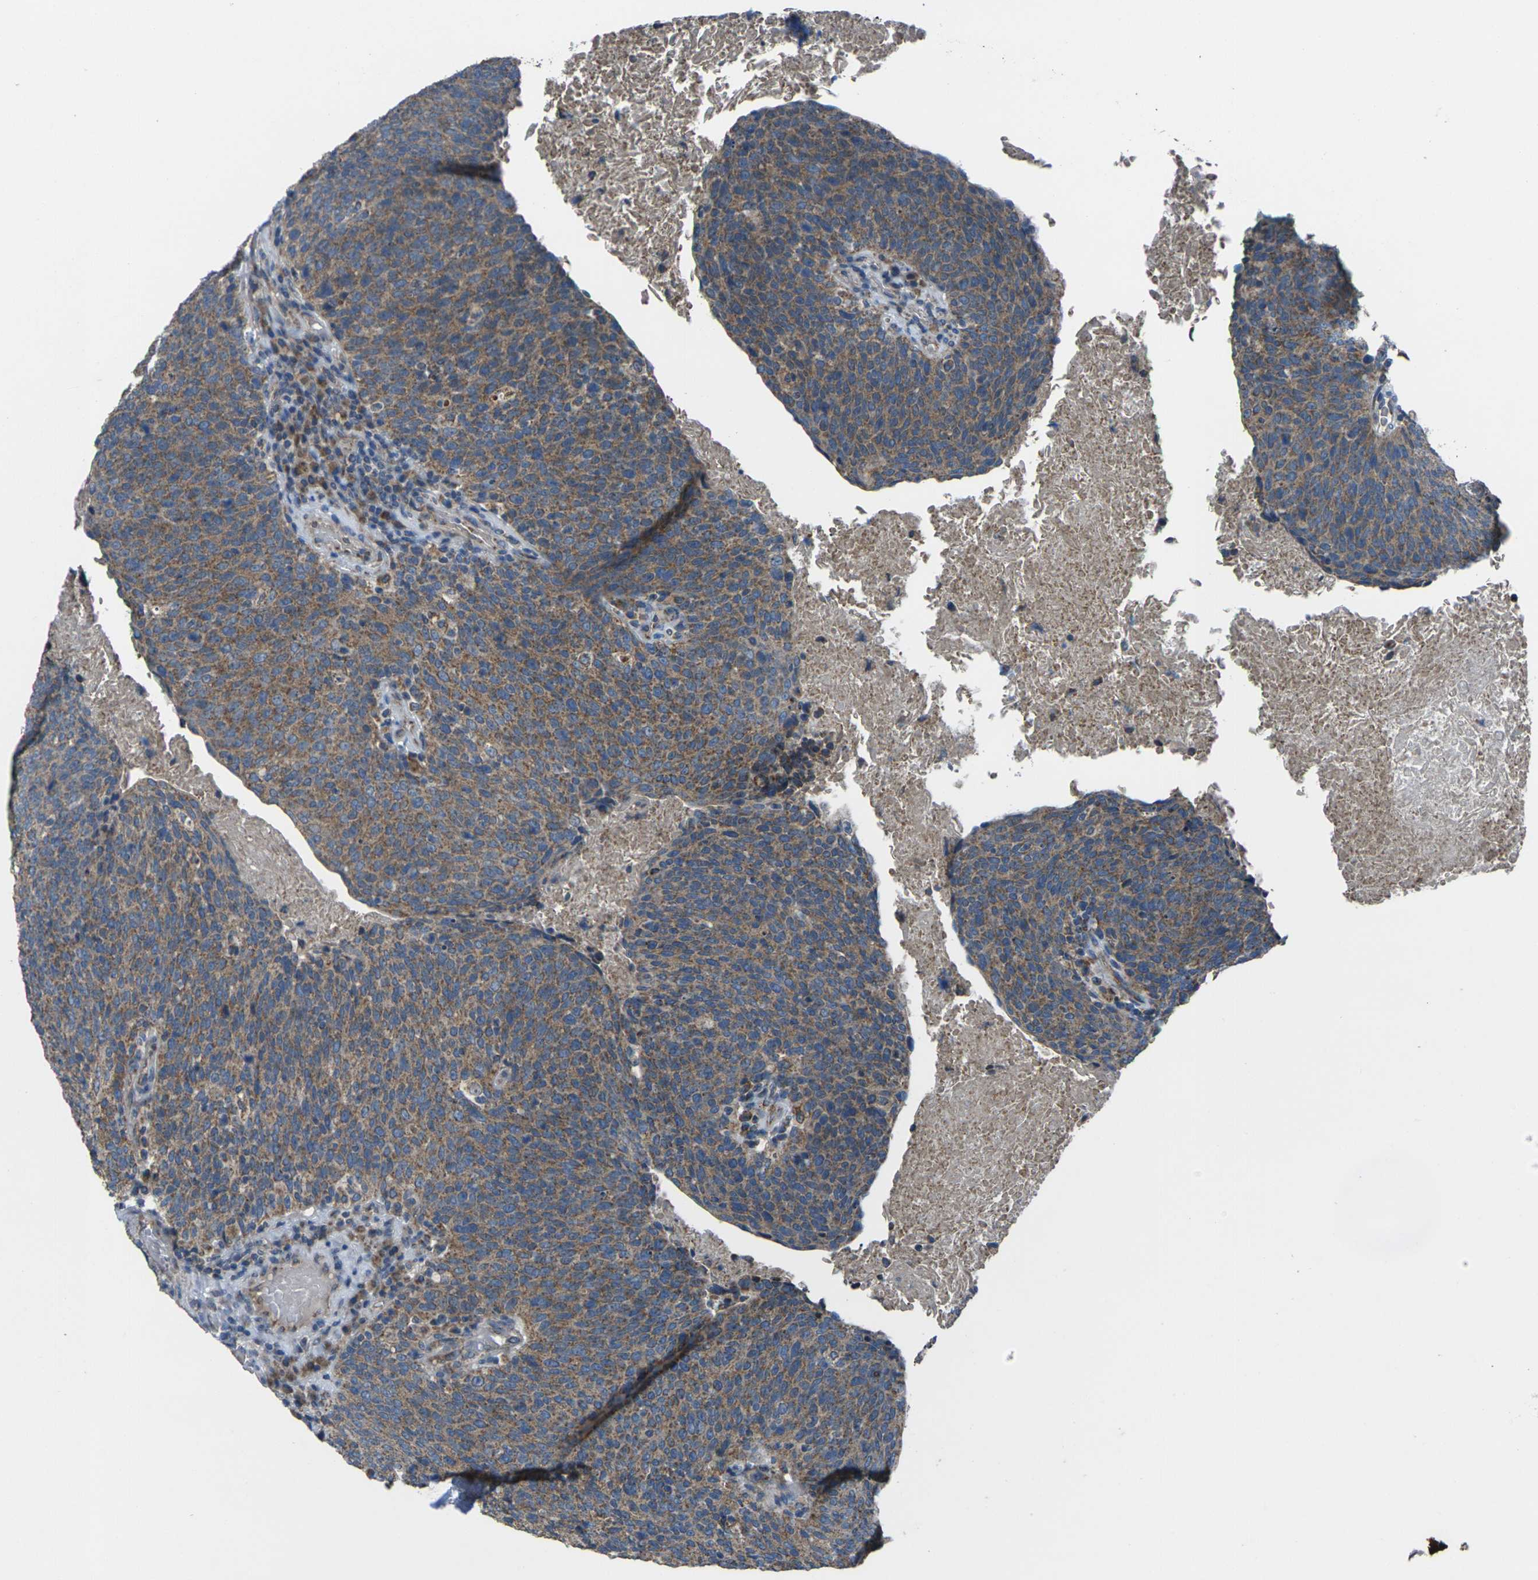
{"staining": {"intensity": "moderate", "quantity": ">75%", "location": "cytoplasmic/membranous"}, "tissue": "head and neck cancer", "cell_type": "Tumor cells", "image_type": "cancer", "snomed": [{"axis": "morphology", "description": "Squamous cell carcinoma, NOS"}, {"axis": "morphology", "description": "Squamous cell carcinoma, metastatic, NOS"}, {"axis": "topography", "description": "Lymph node"}, {"axis": "topography", "description": "Head-Neck"}], "caption": "Immunohistochemical staining of human squamous cell carcinoma (head and neck) displays medium levels of moderate cytoplasmic/membranous protein staining in approximately >75% of tumor cells. The protein is shown in brown color, while the nuclei are stained blue.", "gene": "TMEM120B", "patient": {"sex": "male", "age": 62}}